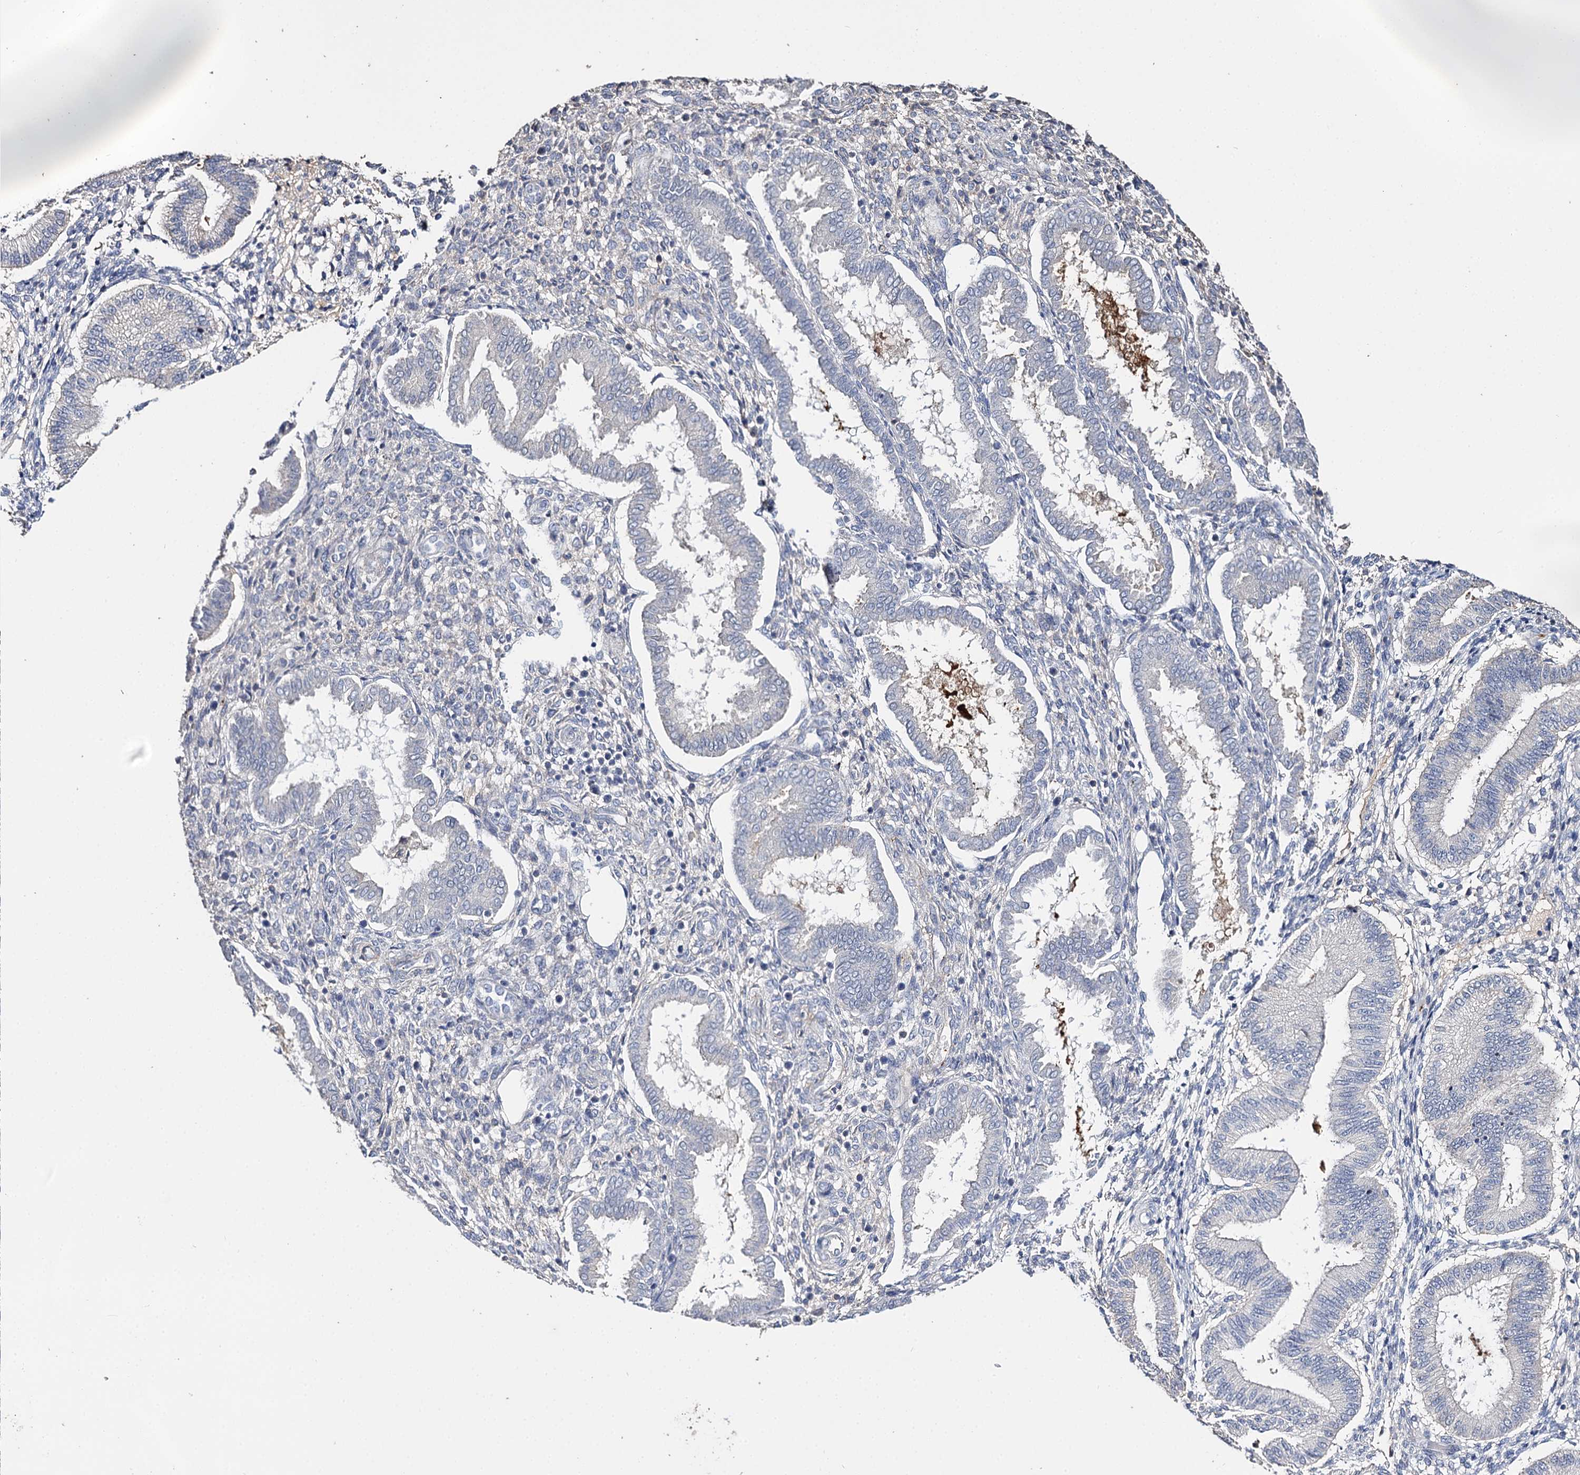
{"staining": {"intensity": "negative", "quantity": "none", "location": "none"}, "tissue": "endometrium", "cell_type": "Cells in endometrial stroma", "image_type": "normal", "snomed": [{"axis": "morphology", "description": "Normal tissue, NOS"}, {"axis": "topography", "description": "Endometrium"}], "caption": "Human endometrium stained for a protein using immunohistochemistry (IHC) exhibits no expression in cells in endometrial stroma.", "gene": "DNAH6", "patient": {"sex": "female", "age": 24}}